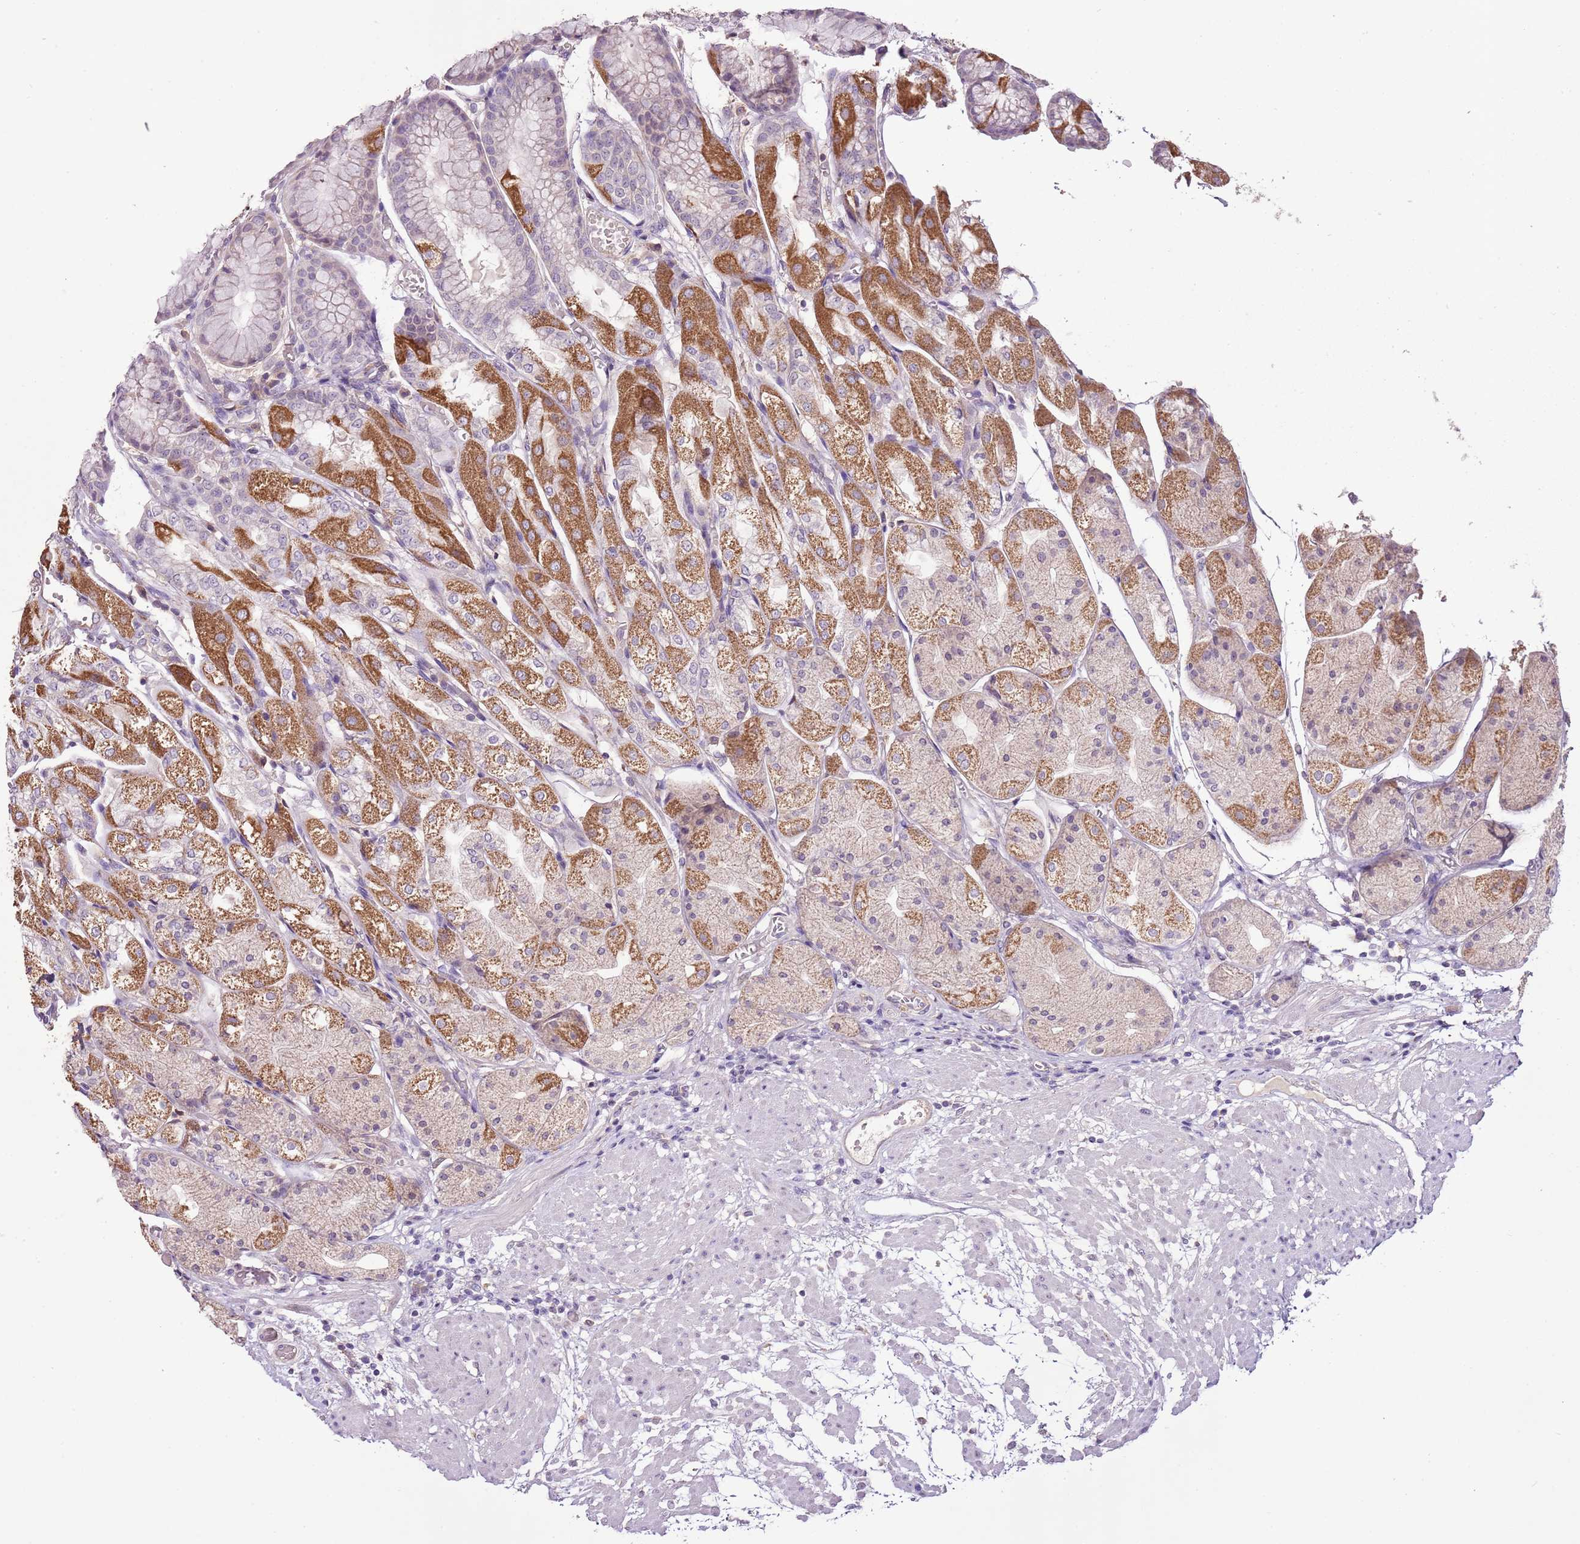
{"staining": {"intensity": "moderate", "quantity": ">75%", "location": "cytoplasmic/membranous"}, "tissue": "stomach", "cell_type": "Glandular cells", "image_type": "normal", "snomed": [{"axis": "morphology", "description": "Normal tissue, NOS"}, {"axis": "topography", "description": "Stomach, upper"}], "caption": "High-power microscopy captured an immunohistochemistry histopathology image of unremarkable stomach, revealing moderate cytoplasmic/membranous staining in about >75% of glandular cells. The staining was performed using DAB (3,3'-diaminobenzidine) to visualize the protein expression in brown, while the nuclei were stained in blue with hematoxylin (Magnification: 20x).", "gene": "CMKLR1", "patient": {"sex": "male", "age": 72}}